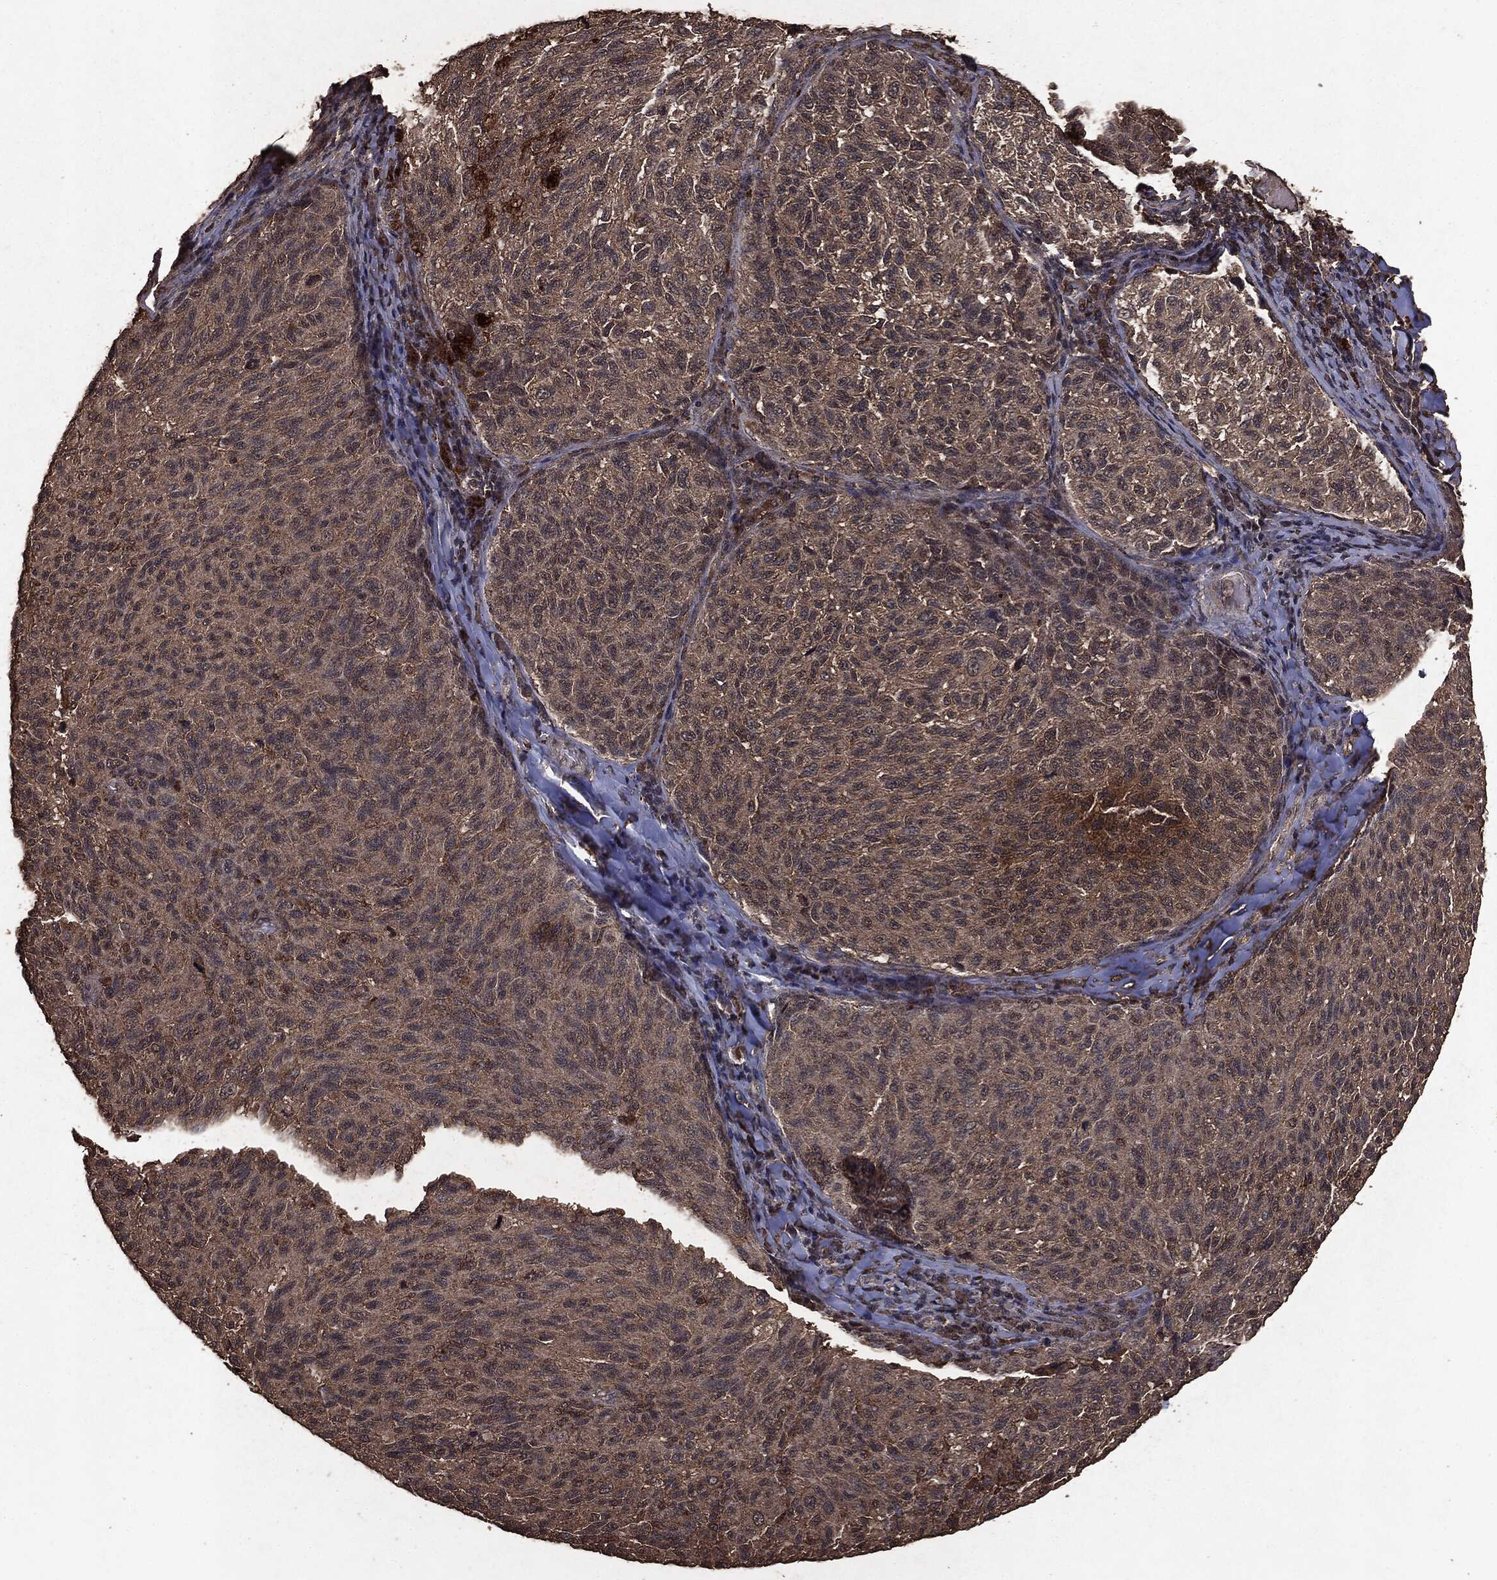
{"staining": {"intensity": "moderate", "quantity": "25%-75%", "location": "cytoplasmic/membranous"}, "tissue": "melanoma", "cell_type": "Tumor cells", "image_type": "cancer", "snomed": [{"axis": "morphology", "description": "Malignant melanoma, NOS"}, {"axis": "topography", "description": "Skin"}], "caption": "A high-resolution image shows immunohistochemistry (IHC) staining of malignant melanoma, which shows moderate cytoplasmic/membranous staining in about 25%-75% of tumor cells.", "gene": "NME1", "patient": {"sex": "female", "age": 73}}